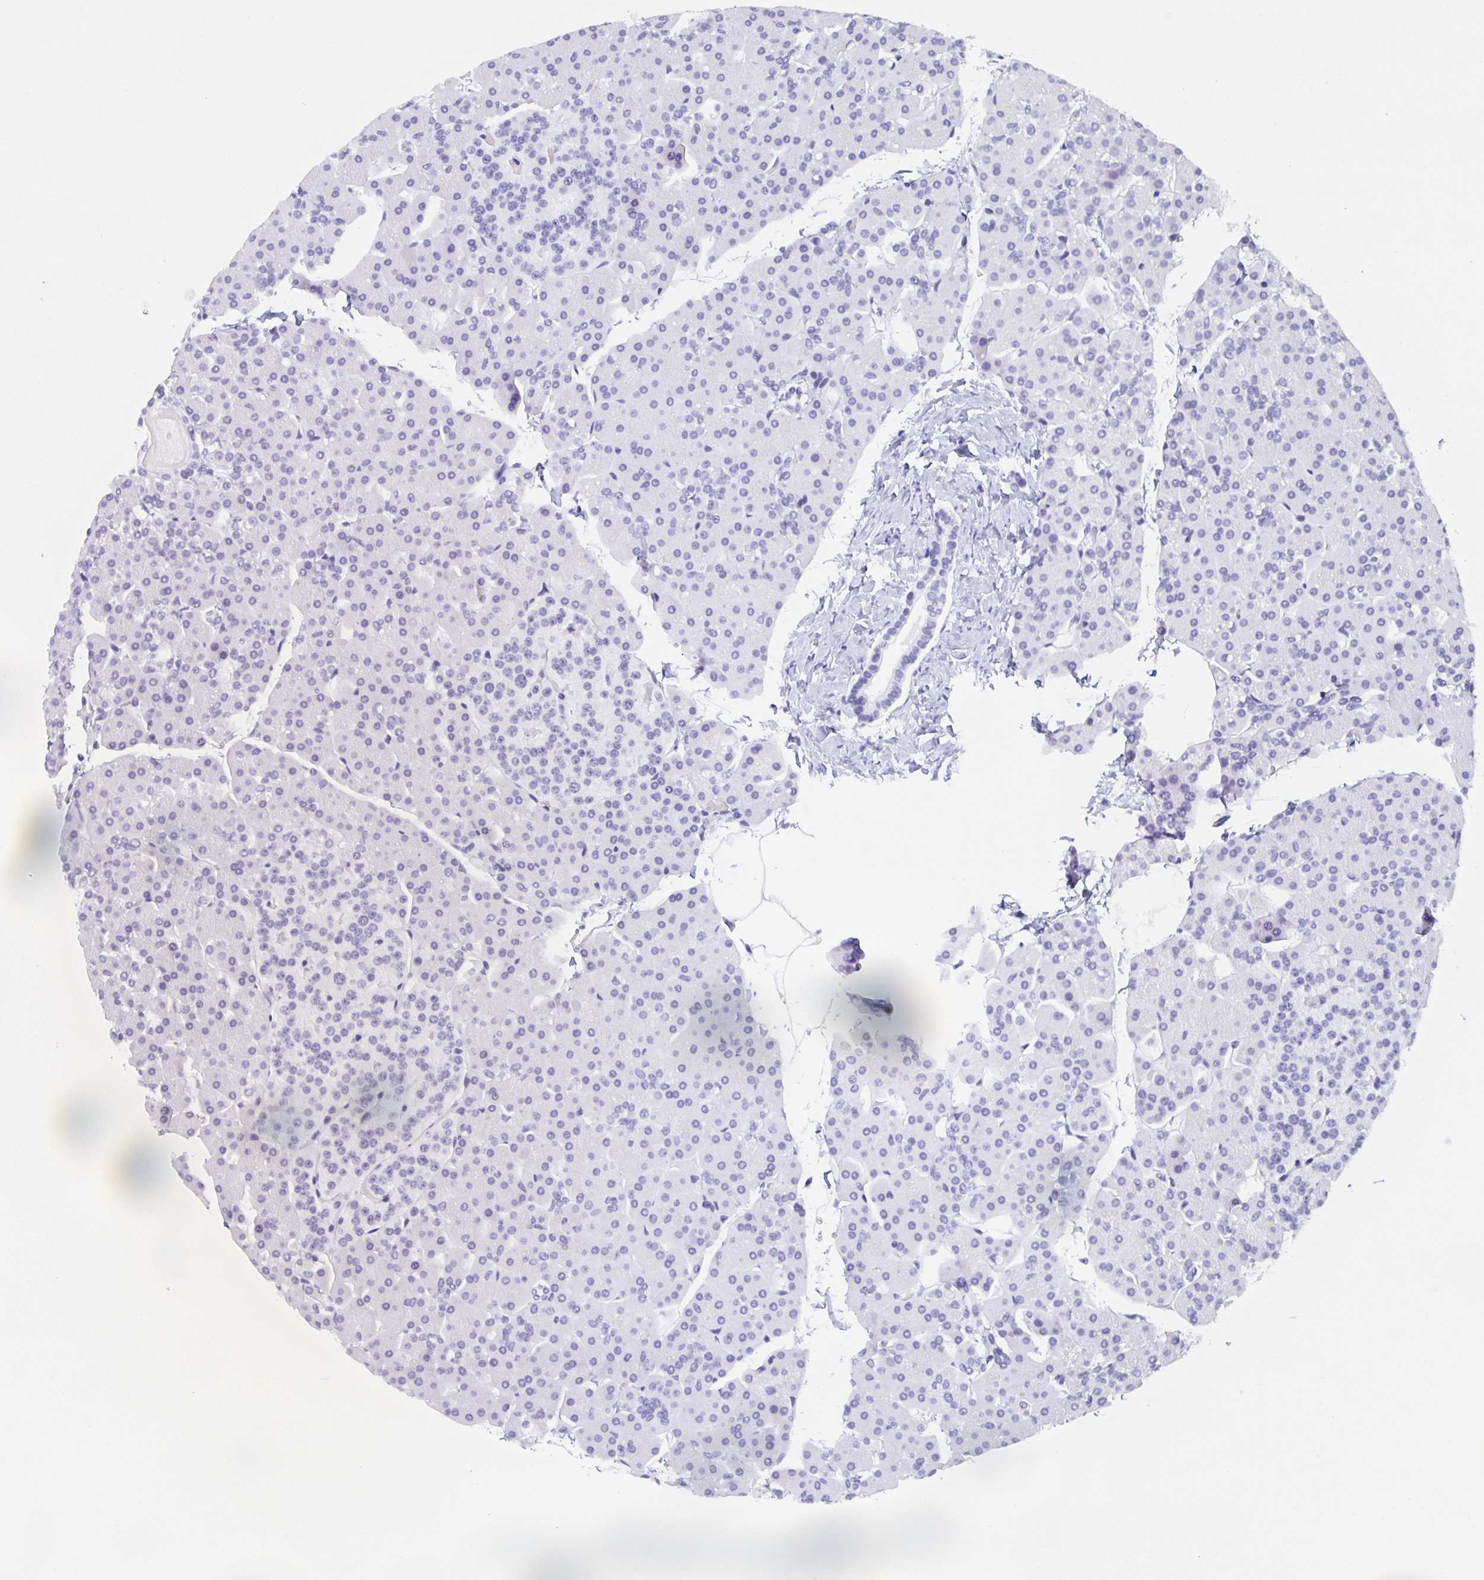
{"staining": {"intensity": "negative", "quantity": "none", "location": "none"}, "tissue": "pancreas", "cell_type": "Exocrine glandular cells", "image_type": "normal", "snomed": [{"axis": "morphology", "description": "Normal tissue, NOS"}, {"axis": "topography", "description": "Pancreas"}], "caption": "The micrograph displays no staining of exocrine glandular cells in unremarkable pancreas. (DAB immunohistochemistry (IHC) visualized using brightfield microscopy, high magnification).", "gene": "POU2F3", "patient": {"sex": "male", "age": 35}}